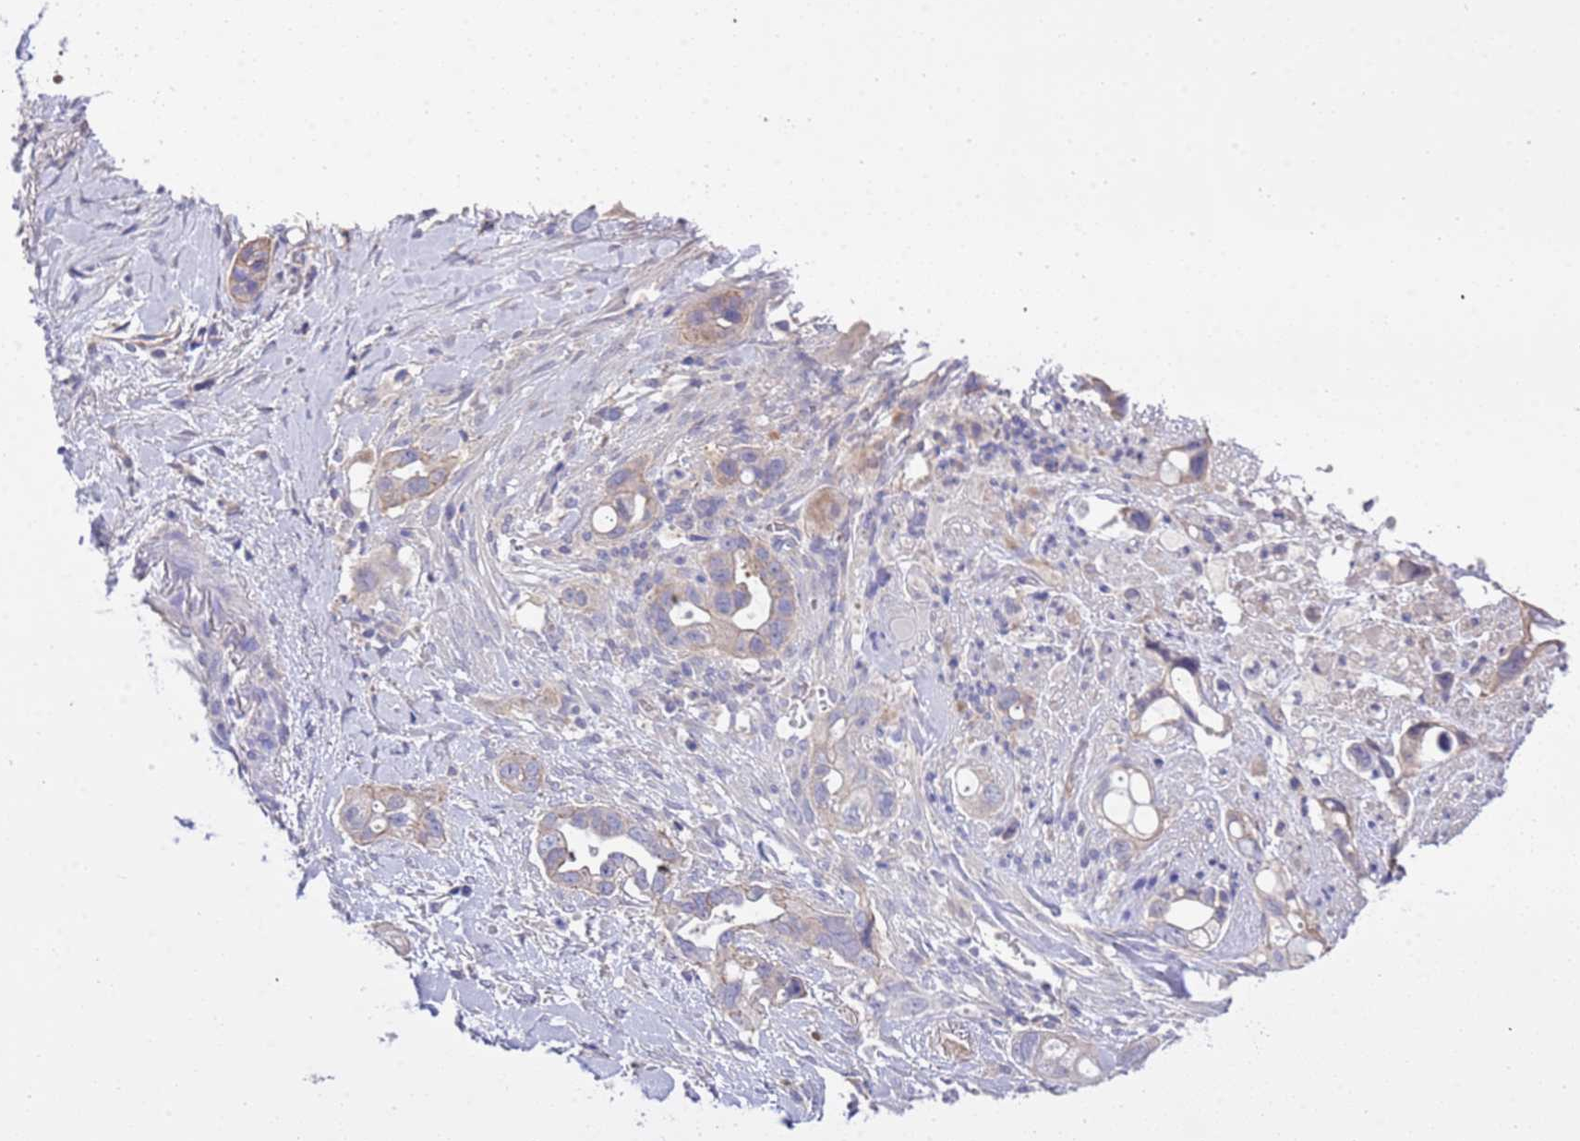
{"staining": {"intensity": "weak", "quantity": "<25%", "location": "cytoplasmic/membranous"}, "tissue": "pancreatic cancer", "cell_type": "Tumor cells", "image_type": "cancer", "snomed": [{"axis": "morphology", "description": "Adenocarcinoma, NOS"}, {"axis": "topography", "description": "Pancreas"}], "caption": "High magnification brightfield microscopy of pancreatic cancer stained with DAB (brown) and counterstained with hematoxylin (blue): tumor cells show no significant expression.", "gene": "STIP1", "patient": {"sex": "male", "age": 44}}